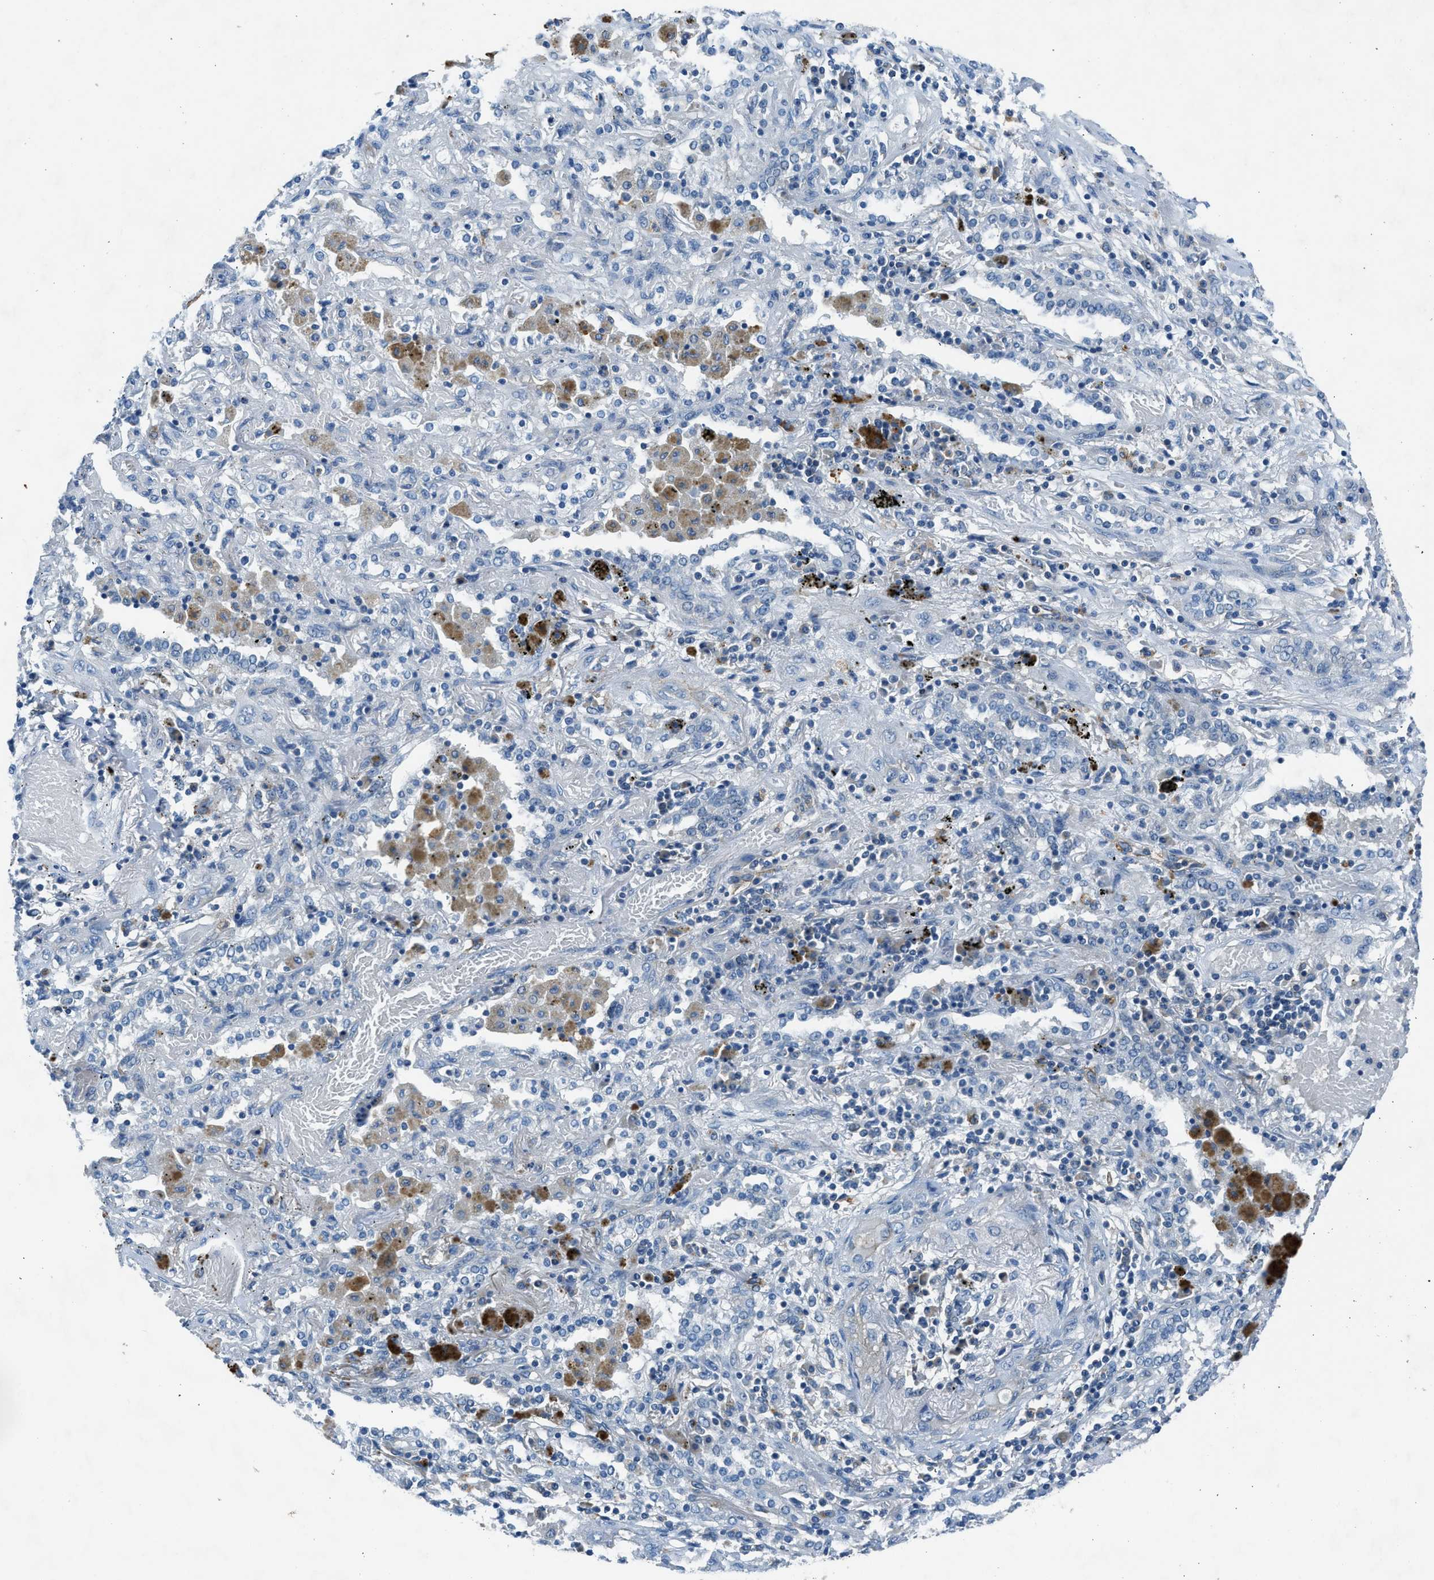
{"staining": {"intensity": "negative", "quantity": "none", "location": "none"}, "tissue": "lung cancer", "cell_type": "Tumor cells", "image_type": "cancer", "snomed": [{"axis": "morphology", "description": "Squamous cell carcinoma, NOS"}, {"axis": "topography", "description": "Lung"}], "caption": "Tumor cells show no significant protein positivity in lung cancer (squamous cell carcinoma). Nuclei are stained in blue.", "gene": "BMP1", "patient": {"sex": "female", "age": 47}}